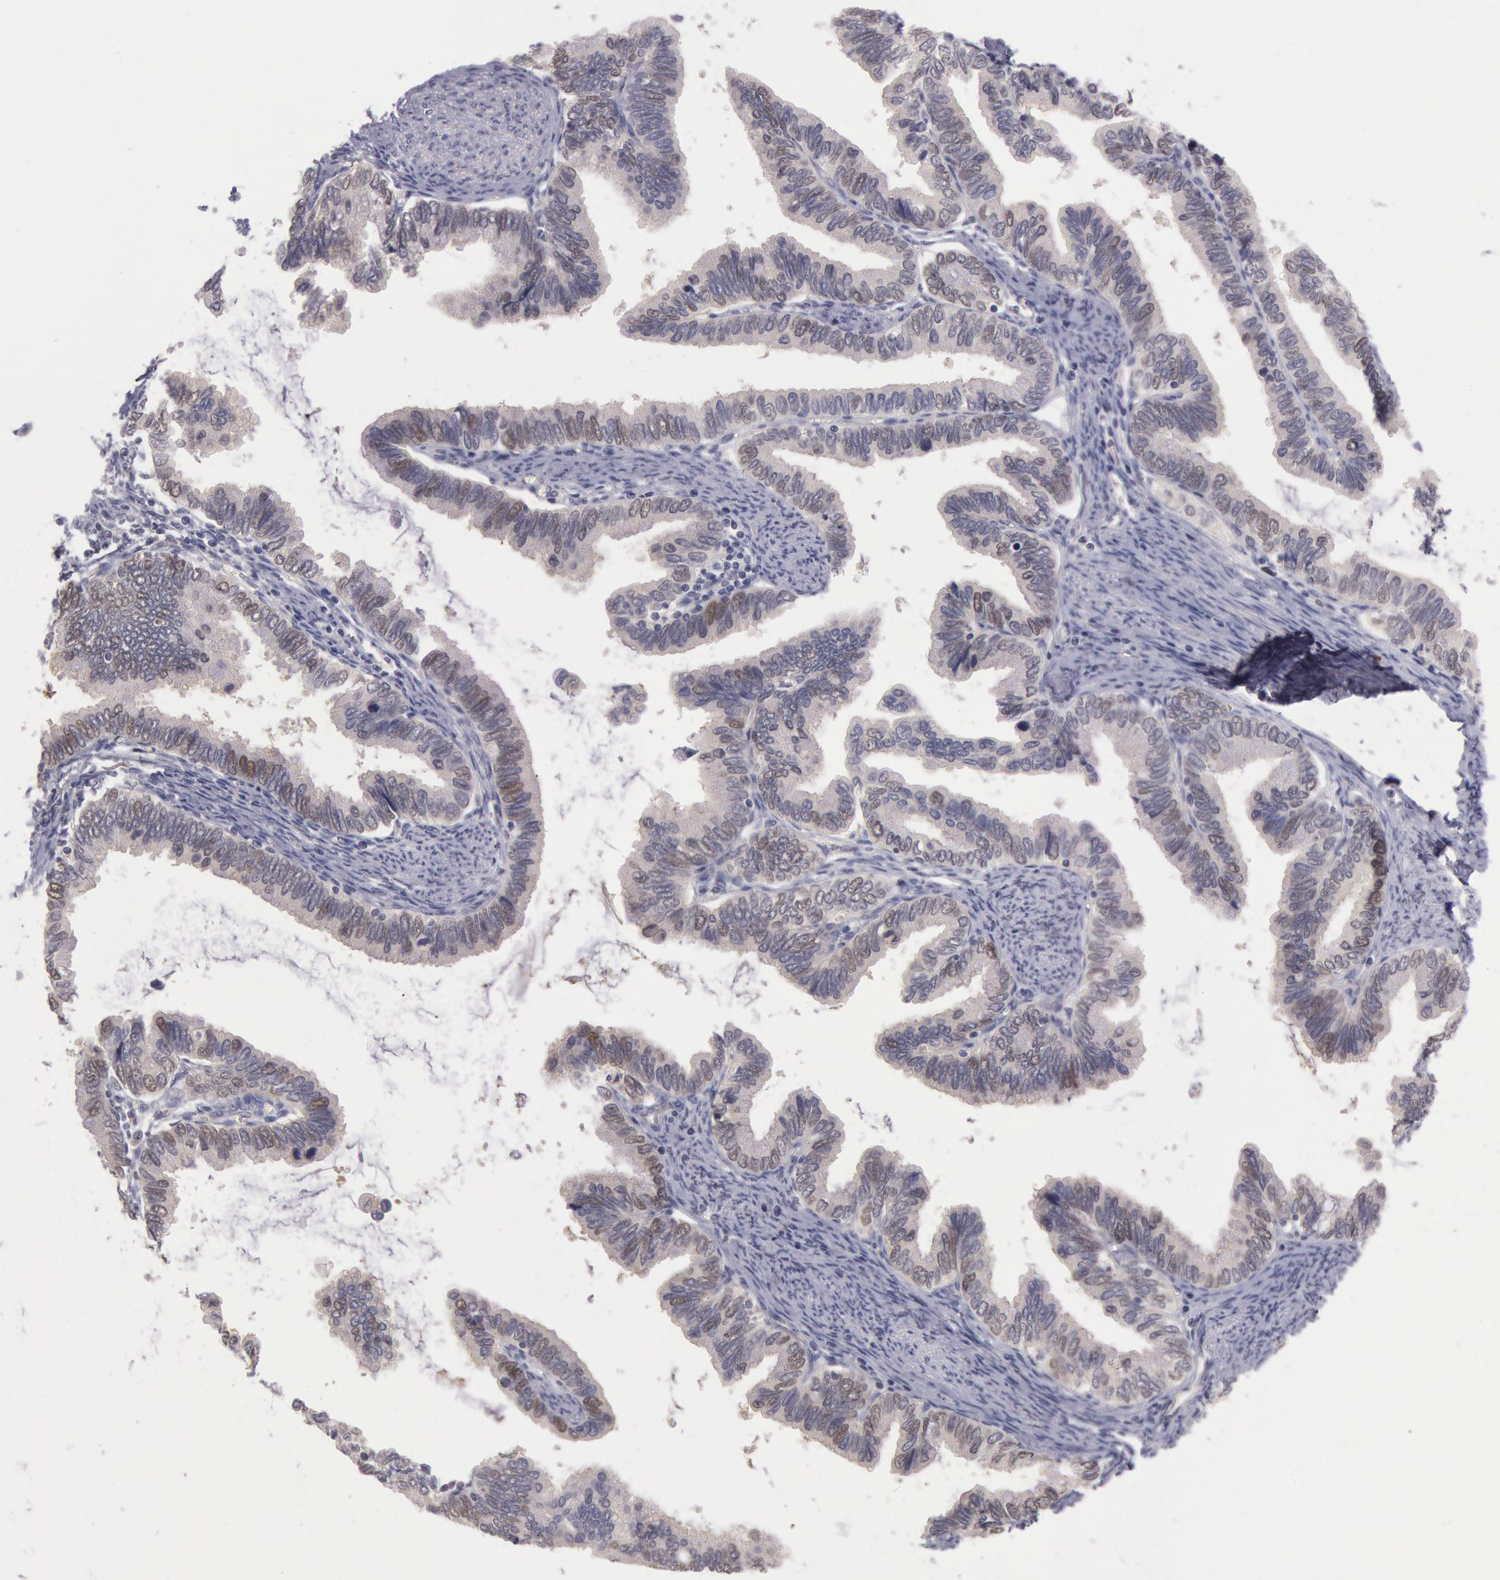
{"staining": {"intensity": "negative", "quantity": "none", "location": "none"}, "tissue": "cervical cancer", "cell_type": "Tumor cells", "image_type": "cancer", "snomed": [{"axis": "morphology", "description": "Adenocarcinoma, NOS"}, {"axis": "topography", "description": "Cervix"}], "caption": "This is an IHC photomicrograph of human cervical adenocarcinoma. There is no expression in tumor cells.", "gene": "AMOTL1", "patient": {"sex": "female", "age": 49}}